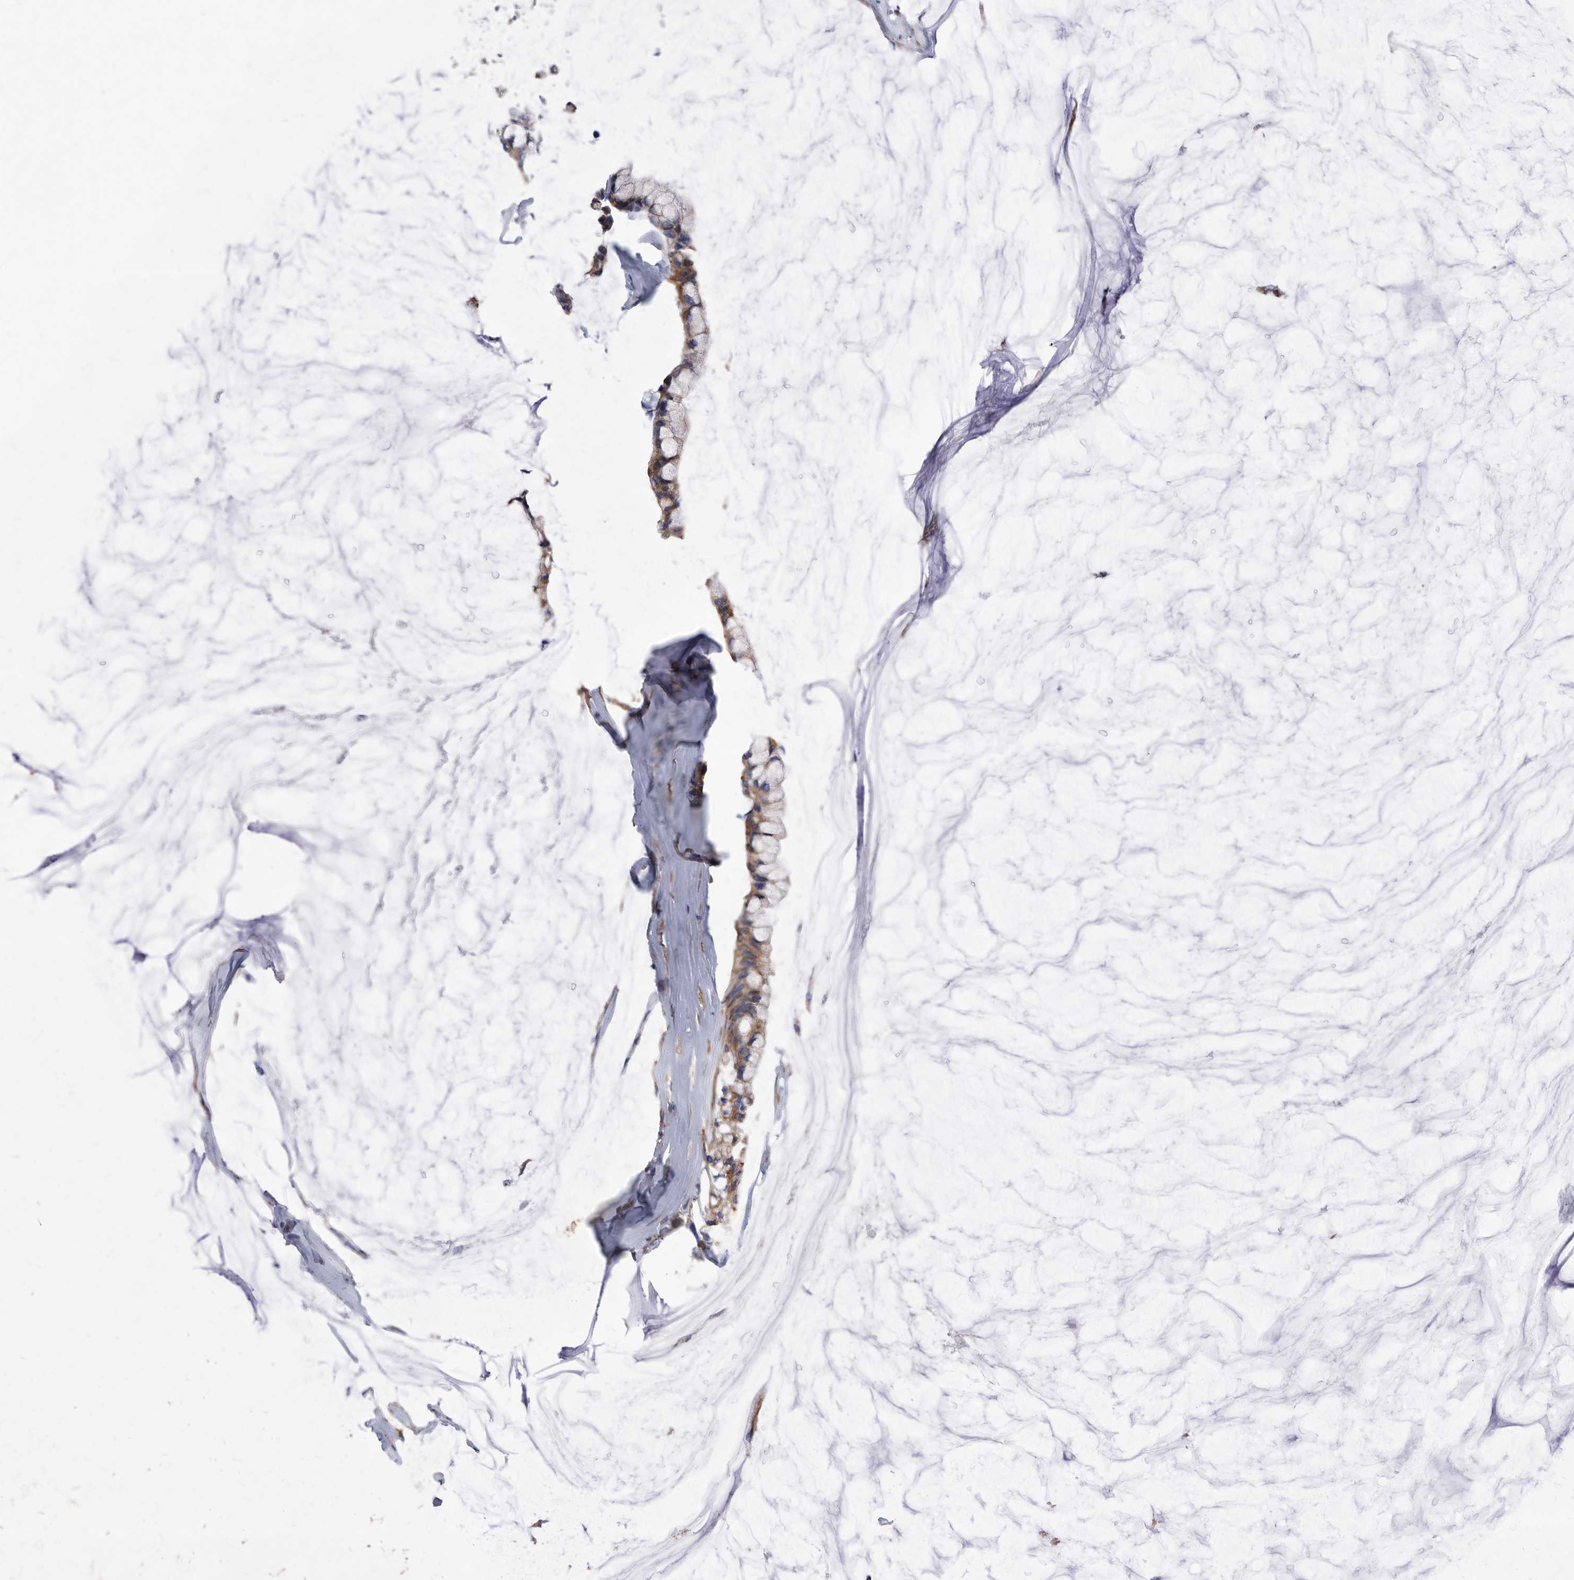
{"staining": {"intensity": "moderate", "quantity": ">75%", "location": "cytoplasmic/membranous"}, "tissue": "ovarian cancer", "cell_type": "Tumor cells", "image_type": "cancer", "snomed": [{"axis": "morphology", "description": "Cystadenocarcinoma, mucinous, NOS"}, {"axis": "topography", "description": "Ovary"}], "caption": "Immunohistochemical staining of ovarian cancer (mucinous cystadenocarcinoma) demonstrates medium levels of moderate cytoplasmic/membranous protein staining in approximately >75% of tumor cells. Immunohistochemistry (ihc) stains the protein in brown and the nuclei are stained blue.", "gene": "SMG7", "patient": {"sex": "female", "age": 39}}